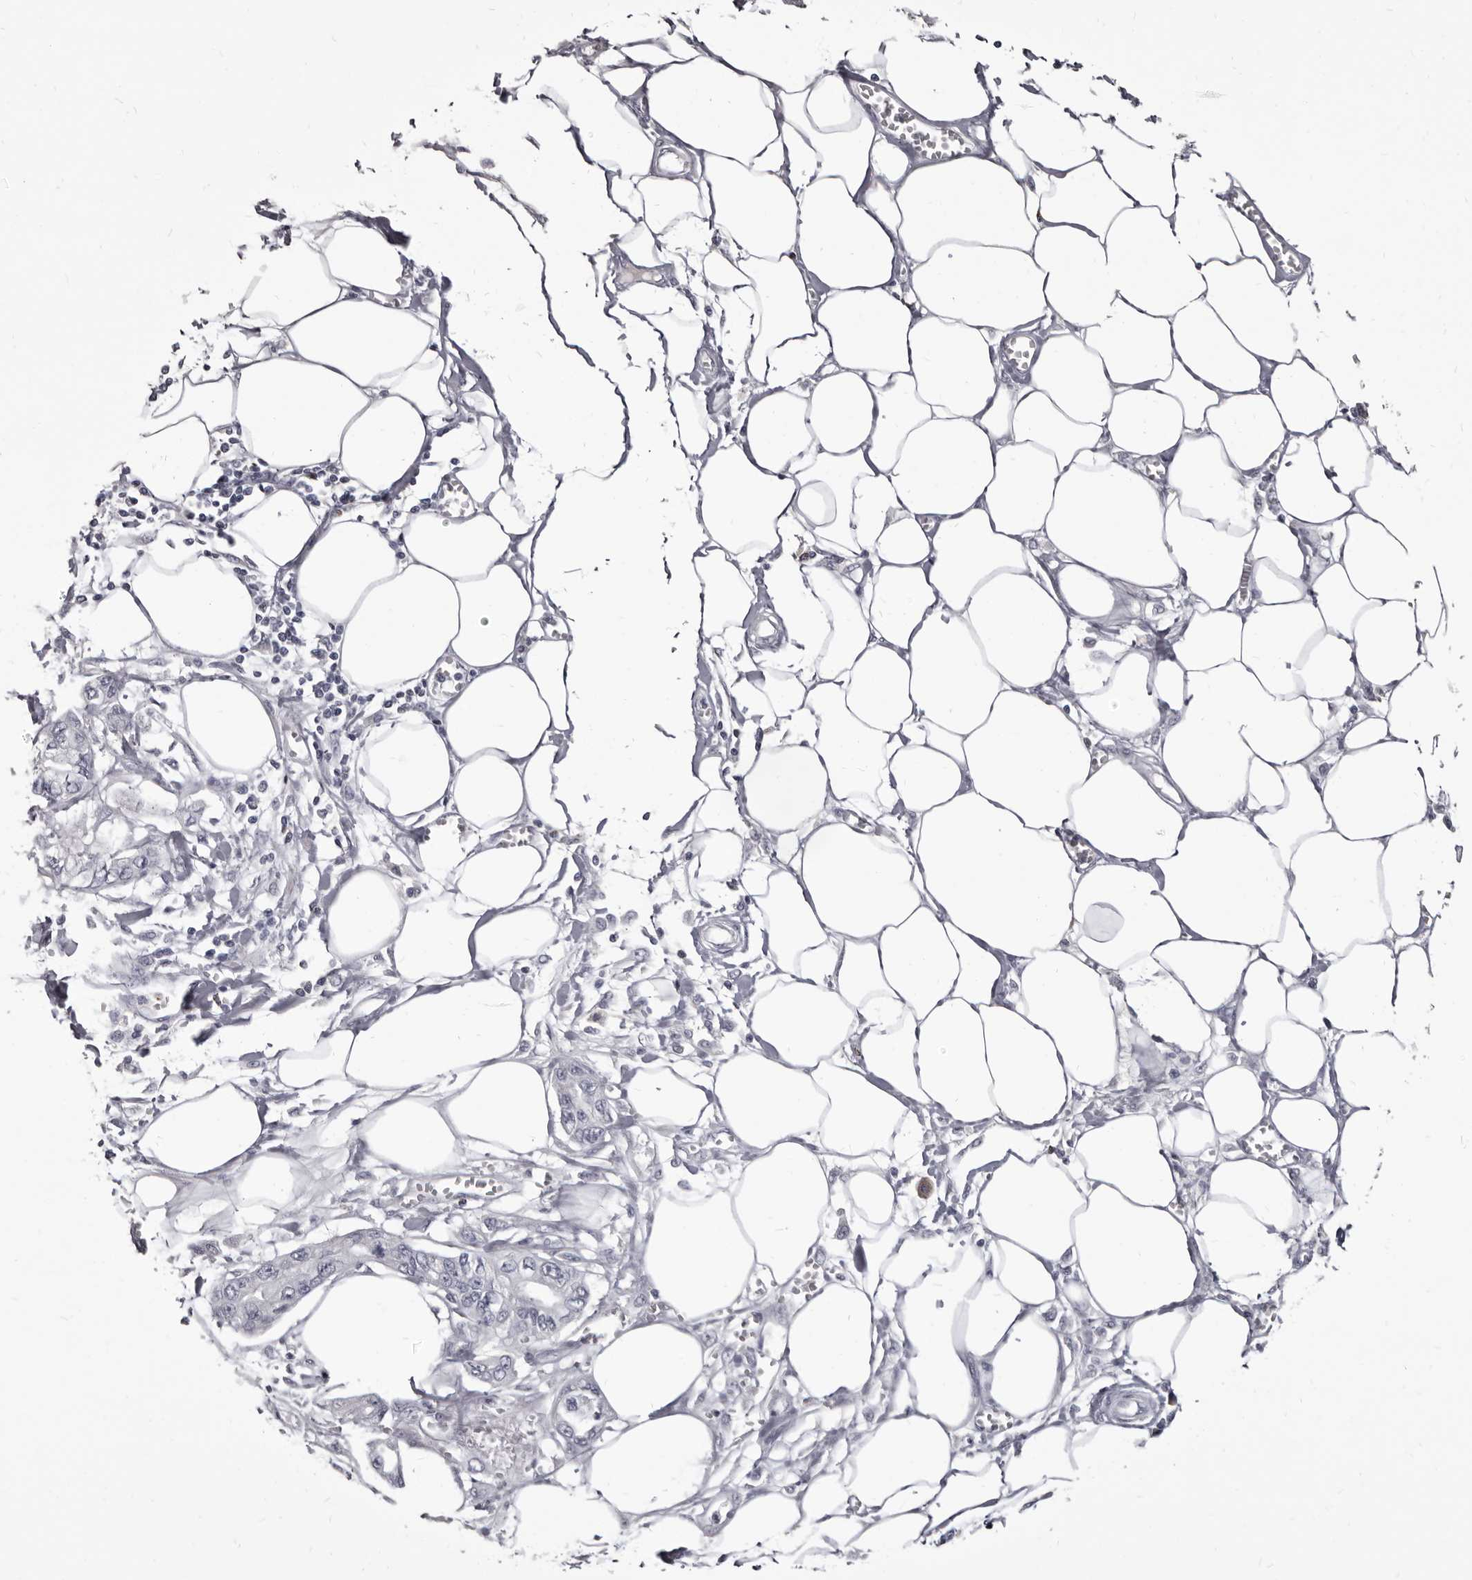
{"staining": {"intensity": "negative", "quantity": "none", "location": "none"}, "tissue": "pancreatic cancer", "cell_type": "Tumor cells", "image_type": "cancer", "snomed": [{"axis": "morphology", "description": "Adenocarcinoma, NOS"}, {"axis": "topography", "description": "Pancreas"}], "caption": "Histopathology image shows no protein staining in tumor cells of pancreatic cancer (adenocarcinoma) tissue.", "gene": "GZMH", "patient": {"sex": "male", "age": 56}}